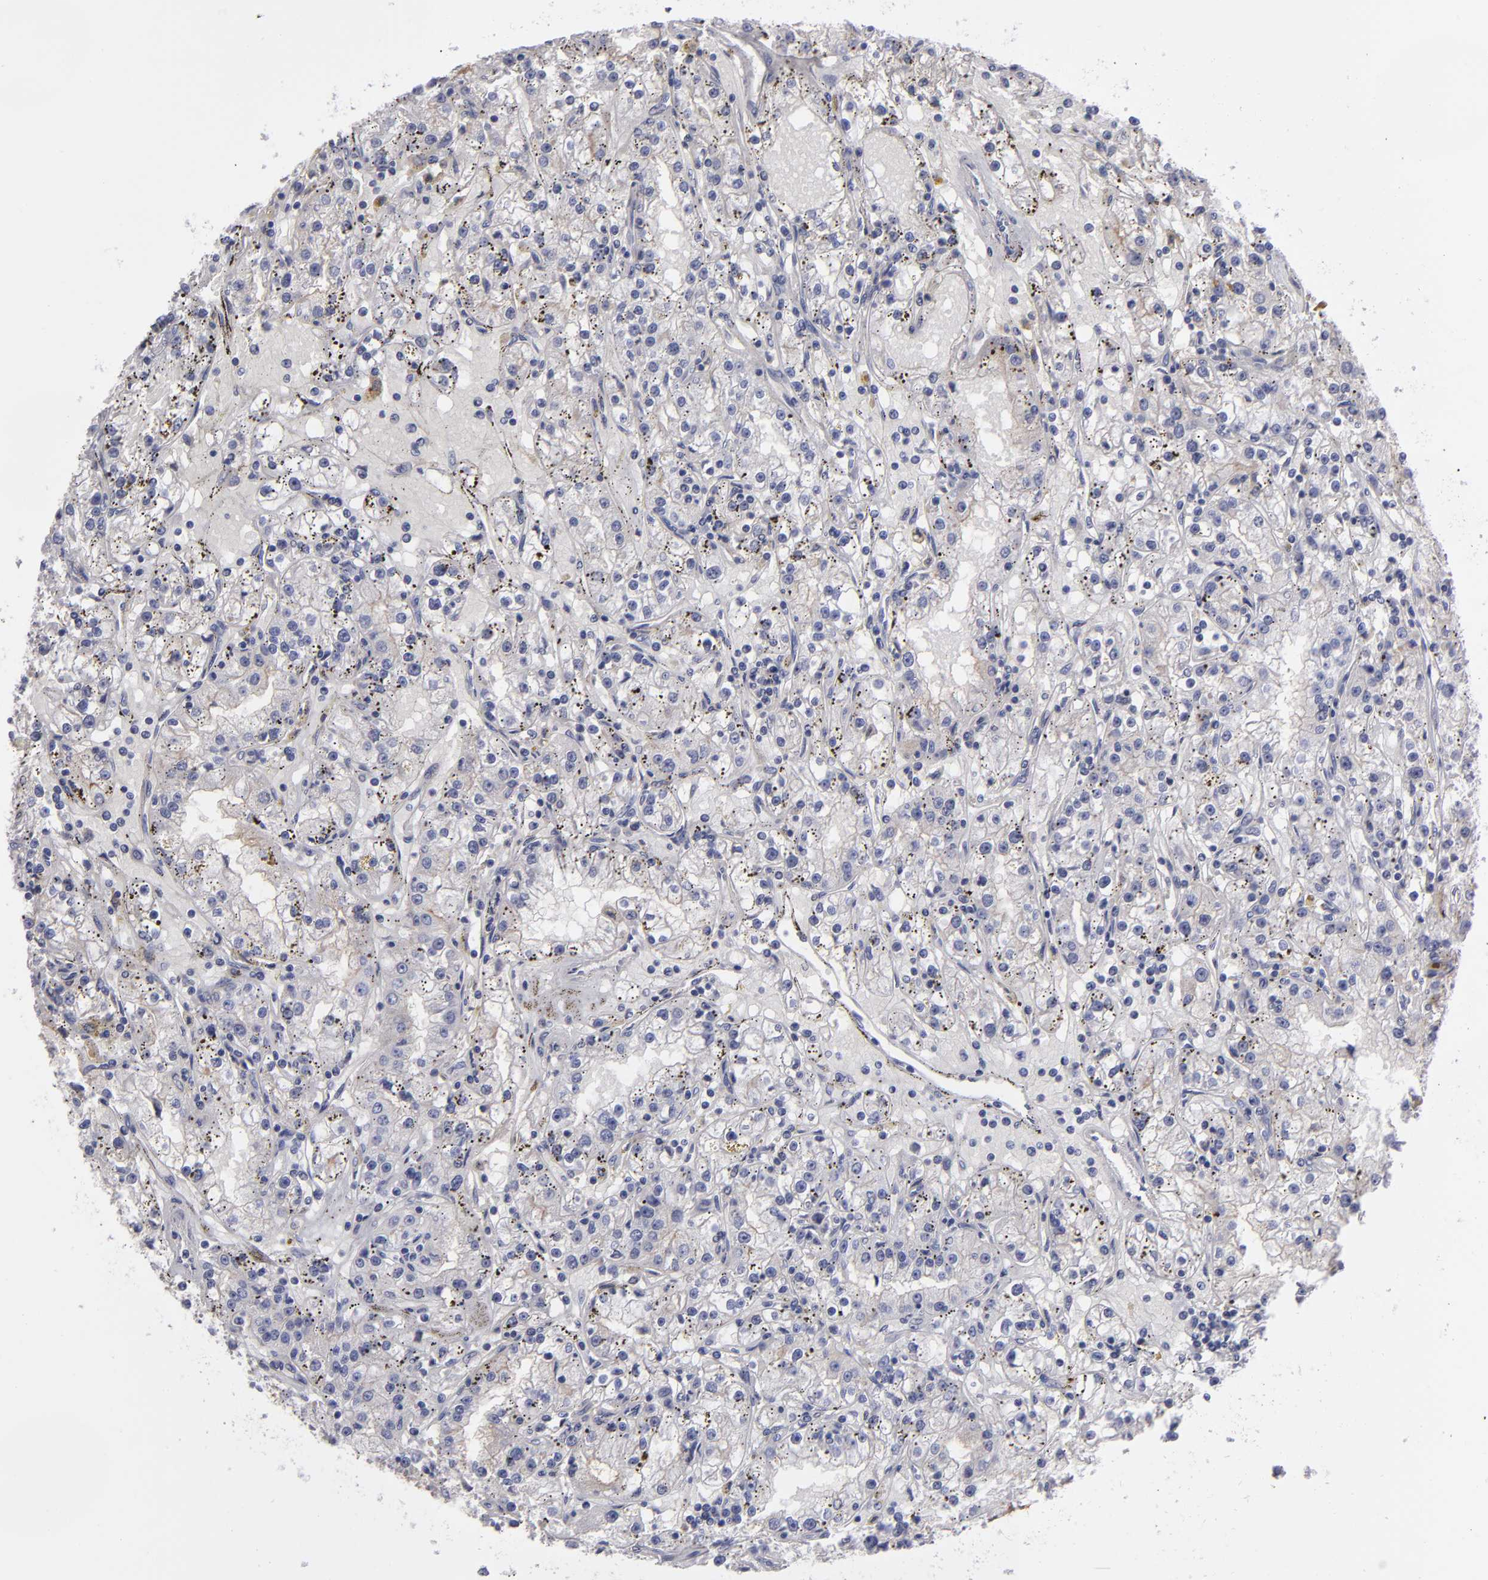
{"staining": {"intensity": "negative", "quantity": "none", "location": "none"}, "tissue": "renal cancer", "cell_type": "Tumor cells", "image_type": "cancer", "snomed": [{"axis": "morphology", "description": "Adenocarcinoma, NOS"}, {"axis": "topography", "description": "Kidney"}], "caption": "Immunohistochemical staining of renal cancer shows no significant positivity in tumor cells.", "gene": "FBLN1", "patient": {"sex": "male", "age": 56}}